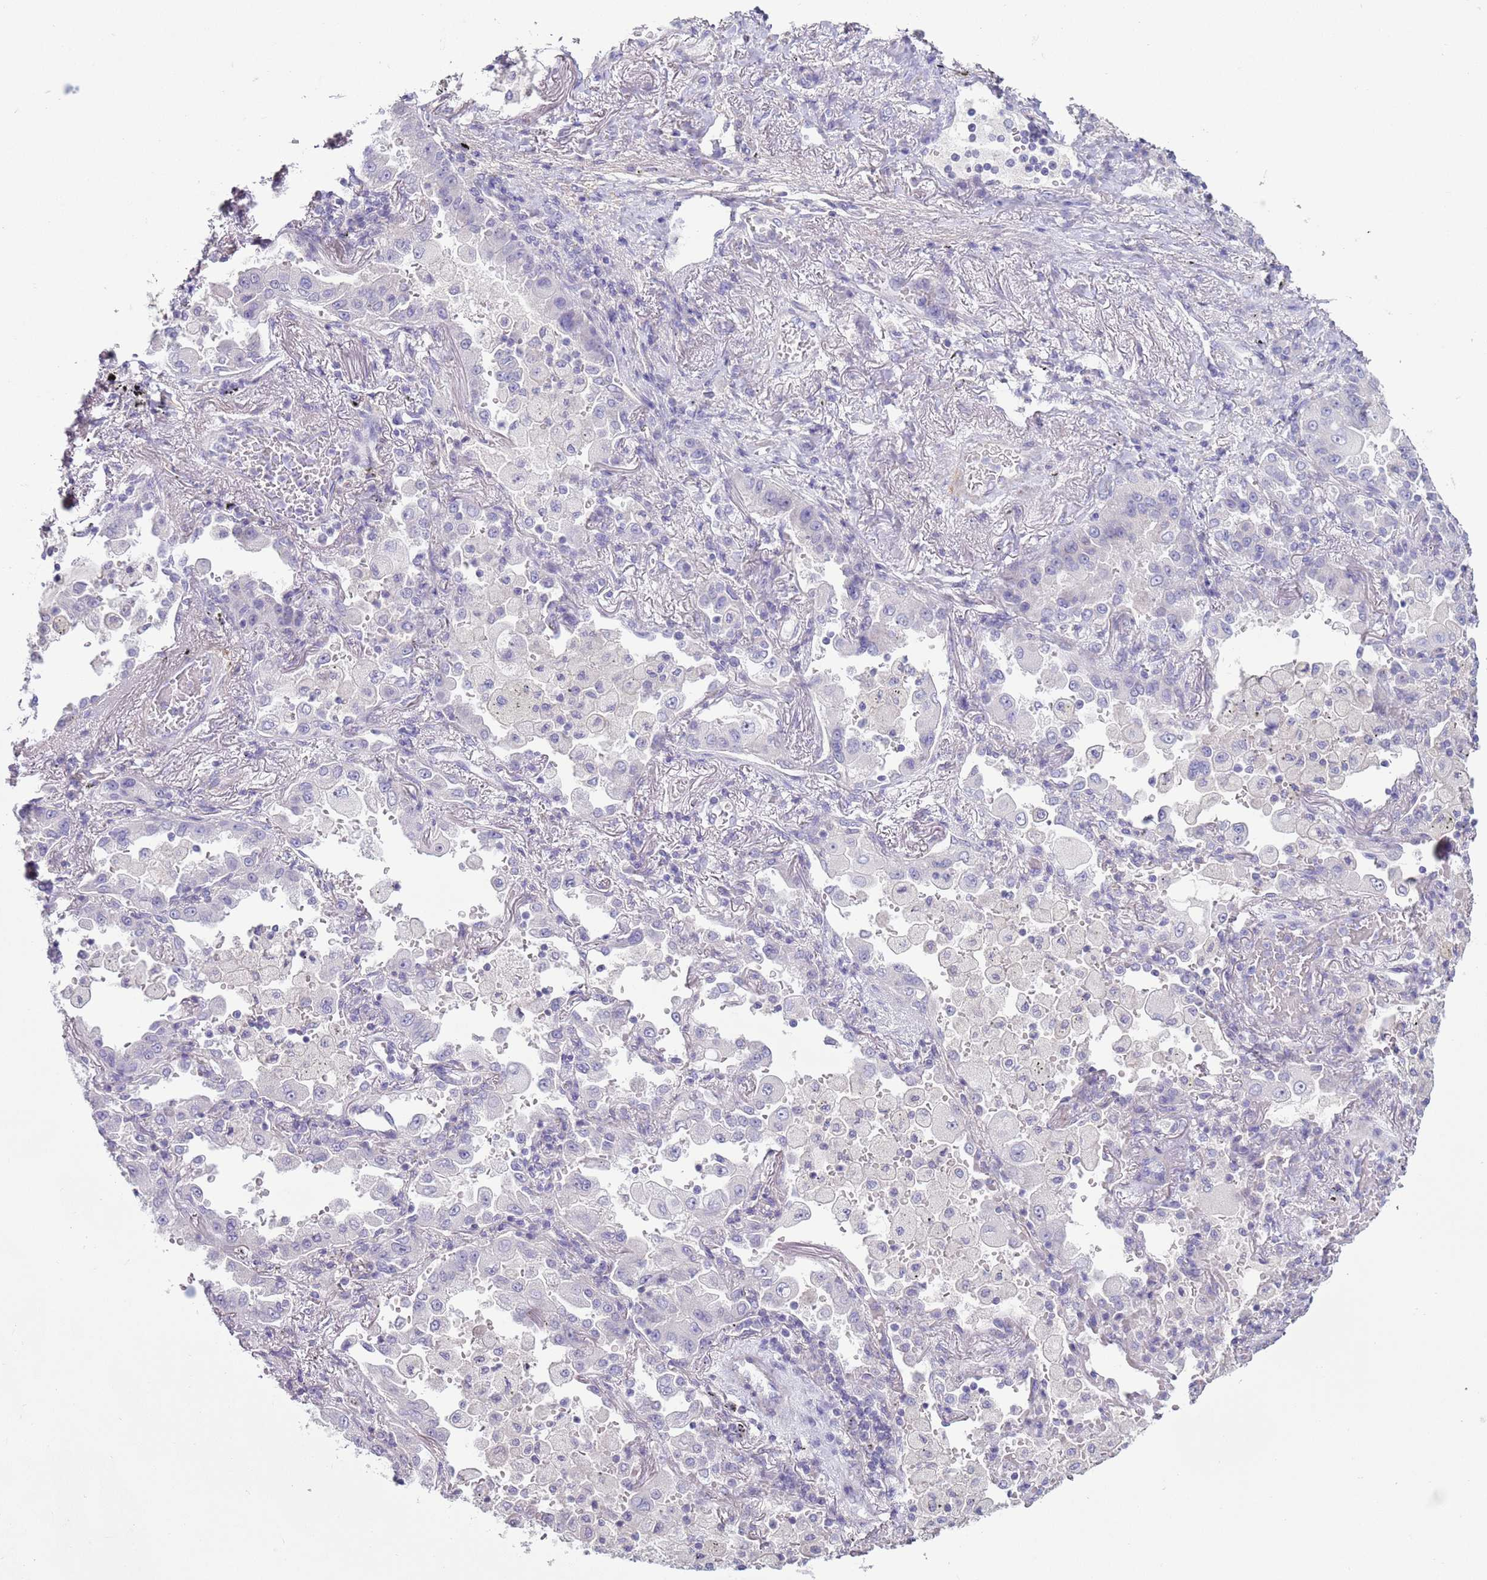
{"staining": {"intensity": "negative", "quantity": "none", "location": "none"}, "tissue": "lung cancer", "cell_type": "Tumor cells", "image_type": "cancer", "snomed": [{"axis": "morphology", "description": "Squamous cell carcinoma, NOS"}, {"axis": "topography", "description": "Lung"}], "caption": "Lung squamous cell carcinoma was stained to show a protein in brown. There is no significant positivity in tumor cells.", "gene": "NPAP1", "patient": {"sex": "male", "age": 74}}